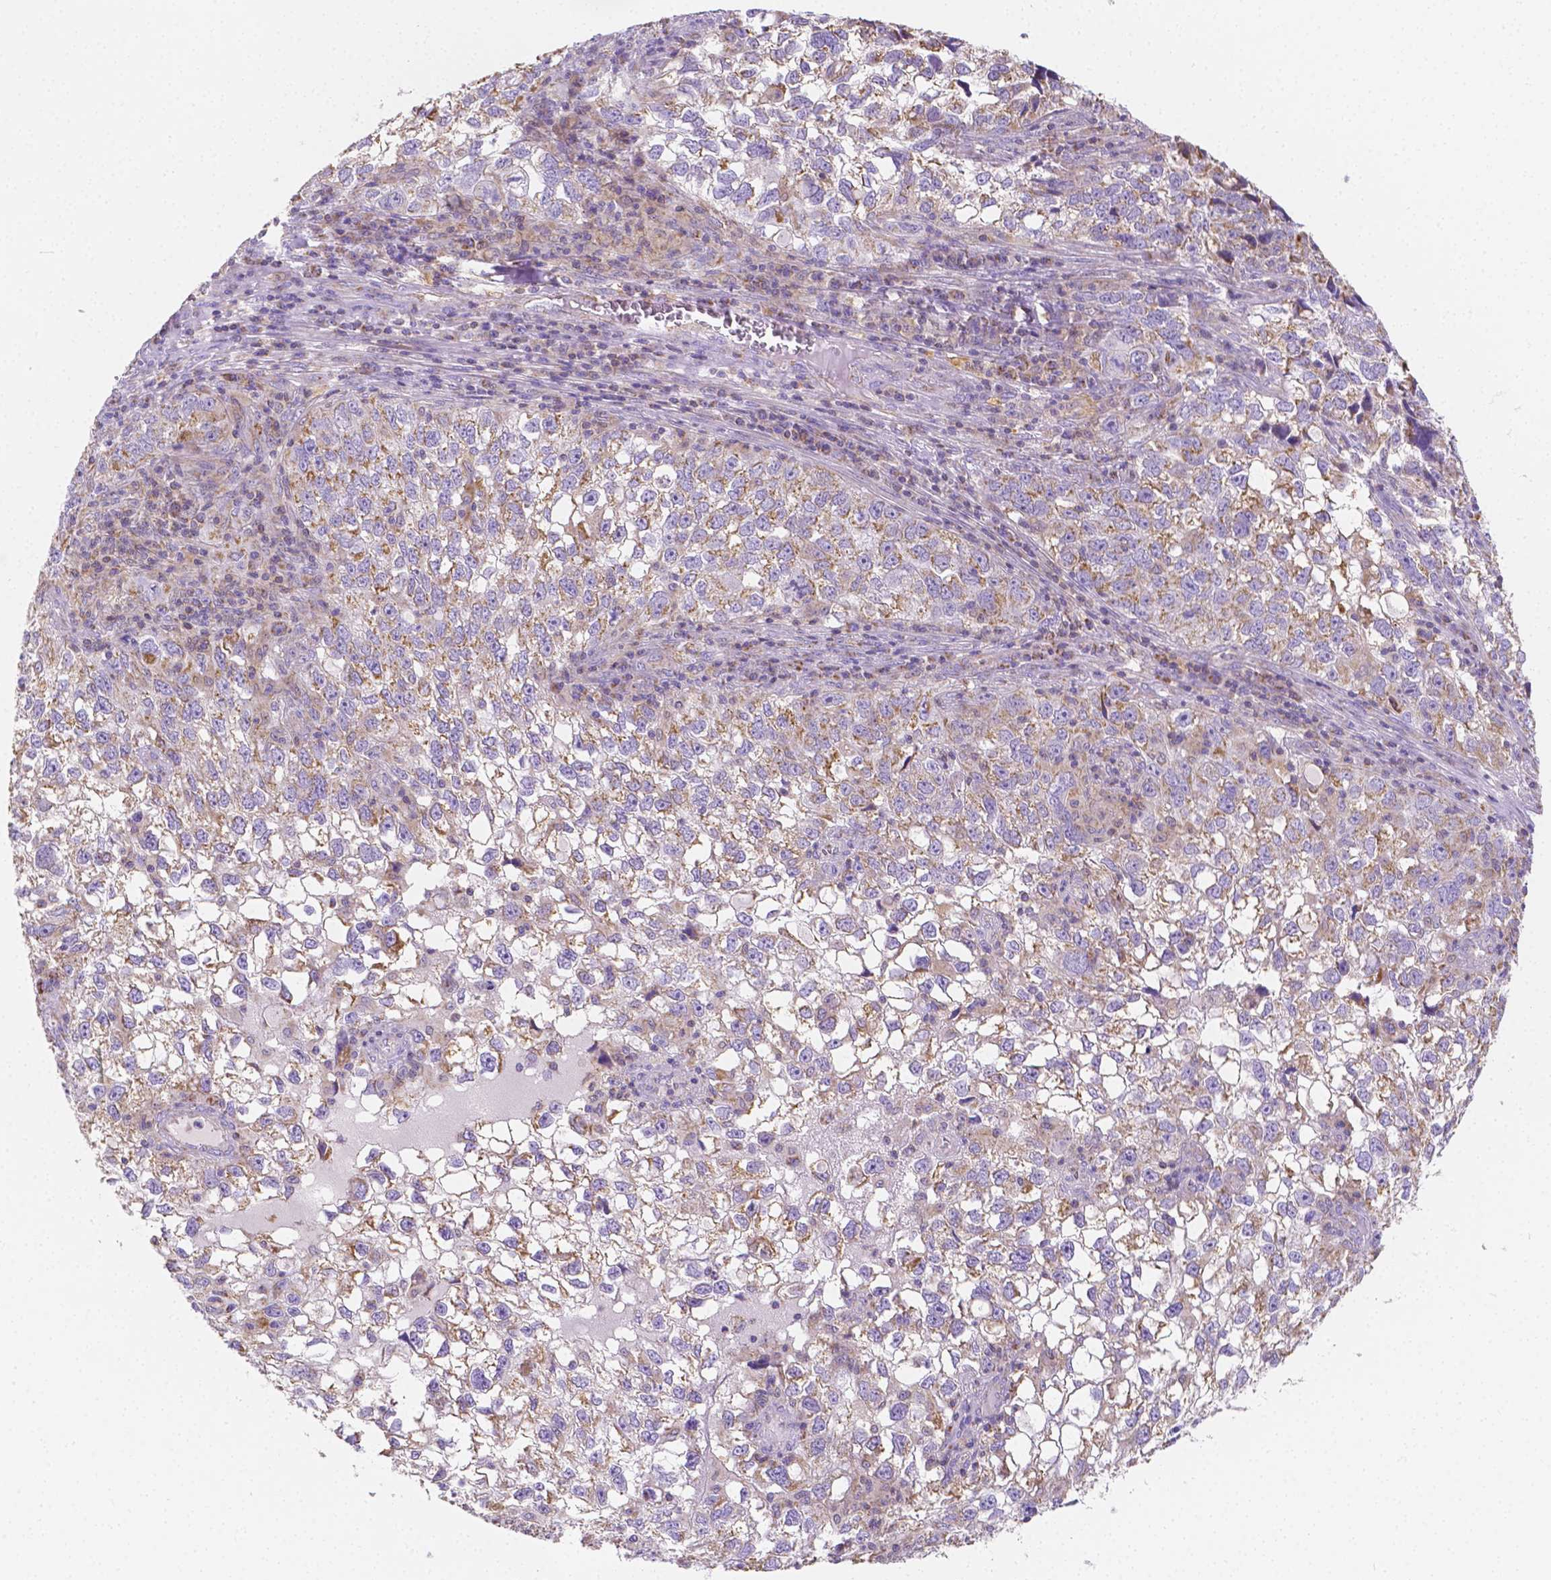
{"staining": {"intensity": "moderate", "quantity": "25%-75%", "location": "cytoplasmic/membranous"}, "tissue": "cervical cancer", "cell_type": "Tumor cells", "image_type": "cancer", "snomed": [{"axis": "morphology", "description": "Squamous cell carcinoma, NOS"}, {"axis": "topography", "description": "Cervix"}], "caption": "Moderate cytoplasmic/membranous expression for a protein is present in about 25%-75% of tumor cells of cervical cancer using IHC.", "gene": "SGTB", "patient": {"sex": "female", "age": 55}}